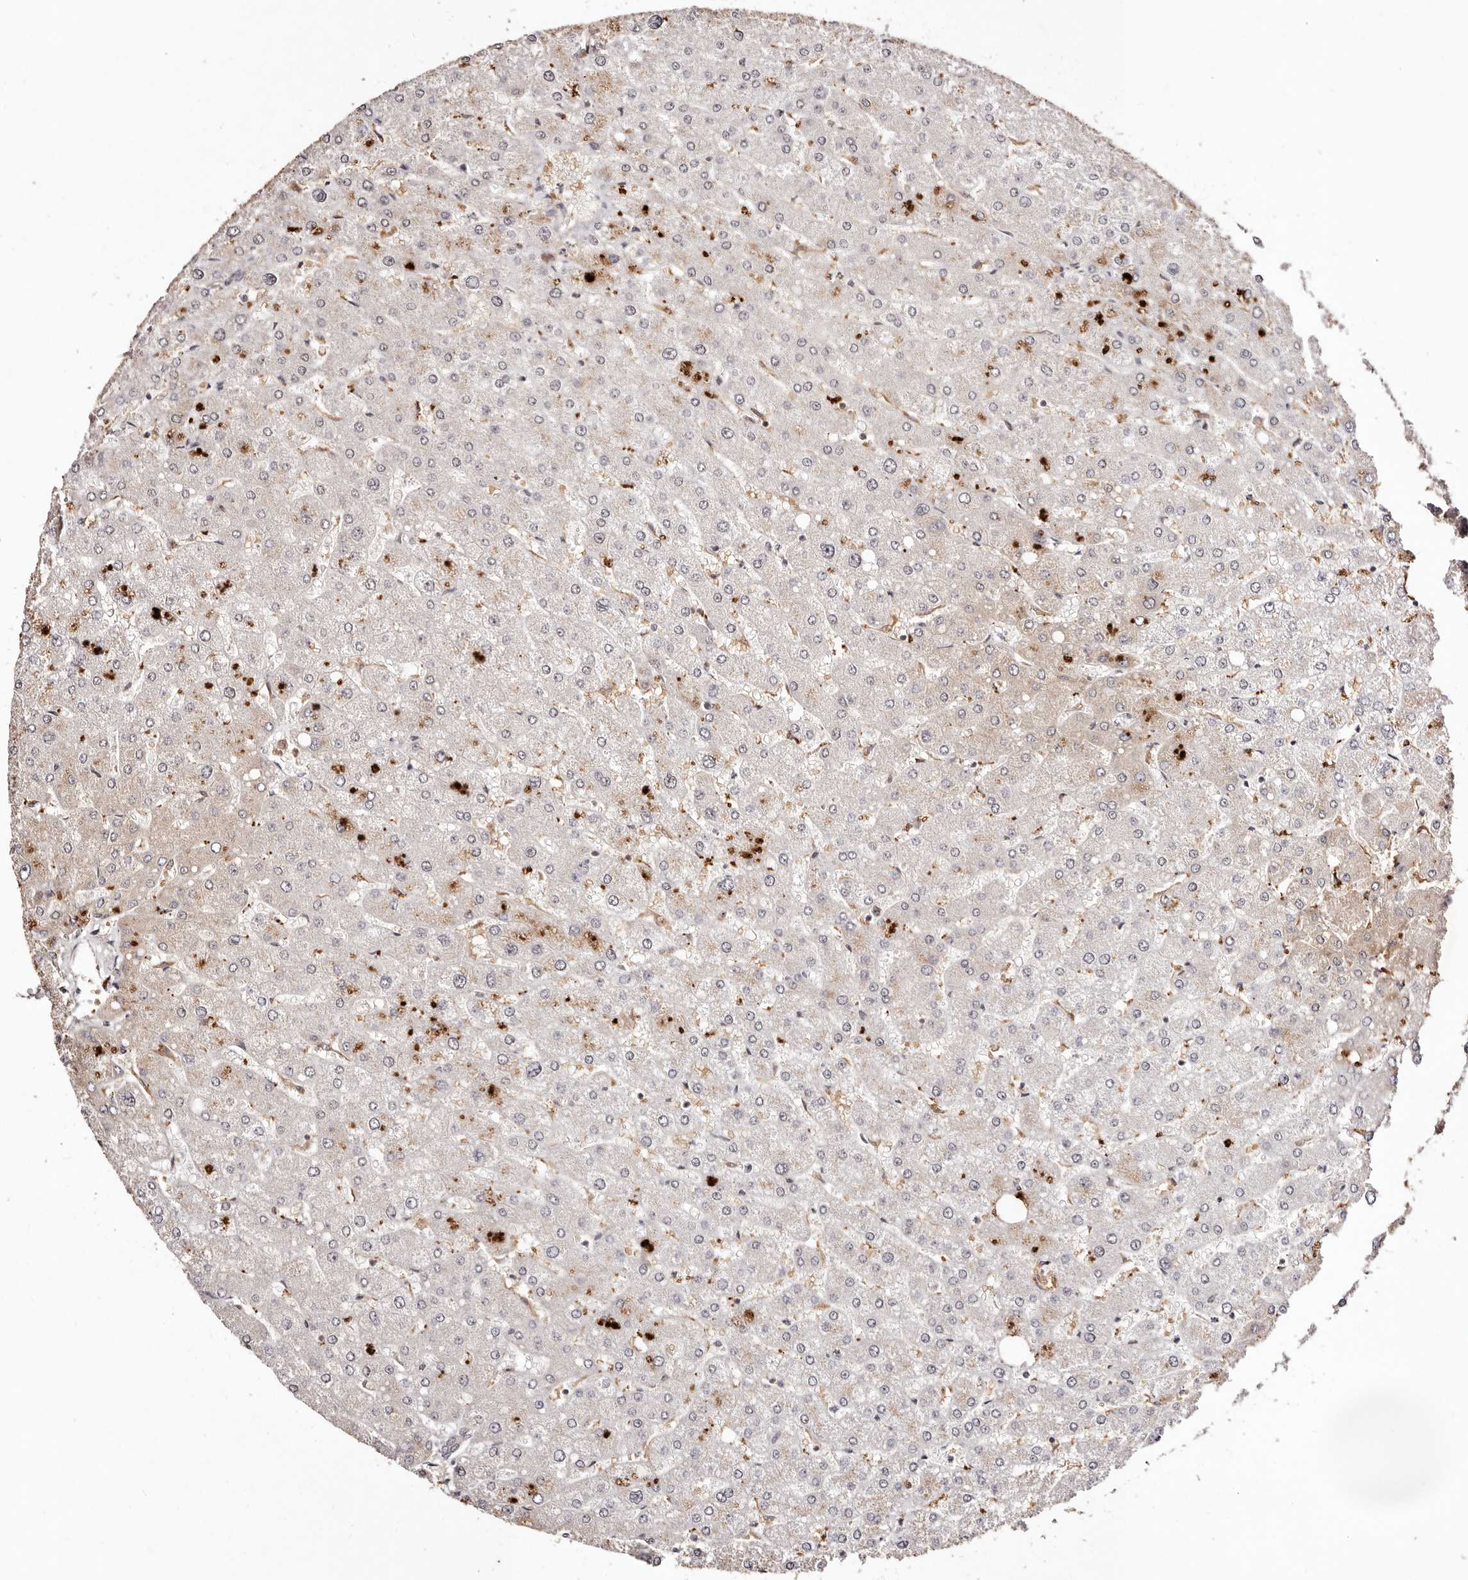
{"staining": {"intensity": "negative", "quantity": "none", "location": "none"}, "tissue": "liver", "cell_type": "Cholangiocytes", "image_type": "normal", "snomed": [{"axis": "morphology", "description": "Normal tissue, NOS"}, {"axis": "topography", "description": "Liver"}], "caption": "High power microscopy micrograph of an immunohistochemistry (IHC) histopathology image of normal liver, revealing no significant positivity in cholangiocytes.", "gene": "BICRAL", "patient": {"sex": "male", "age": 55}}